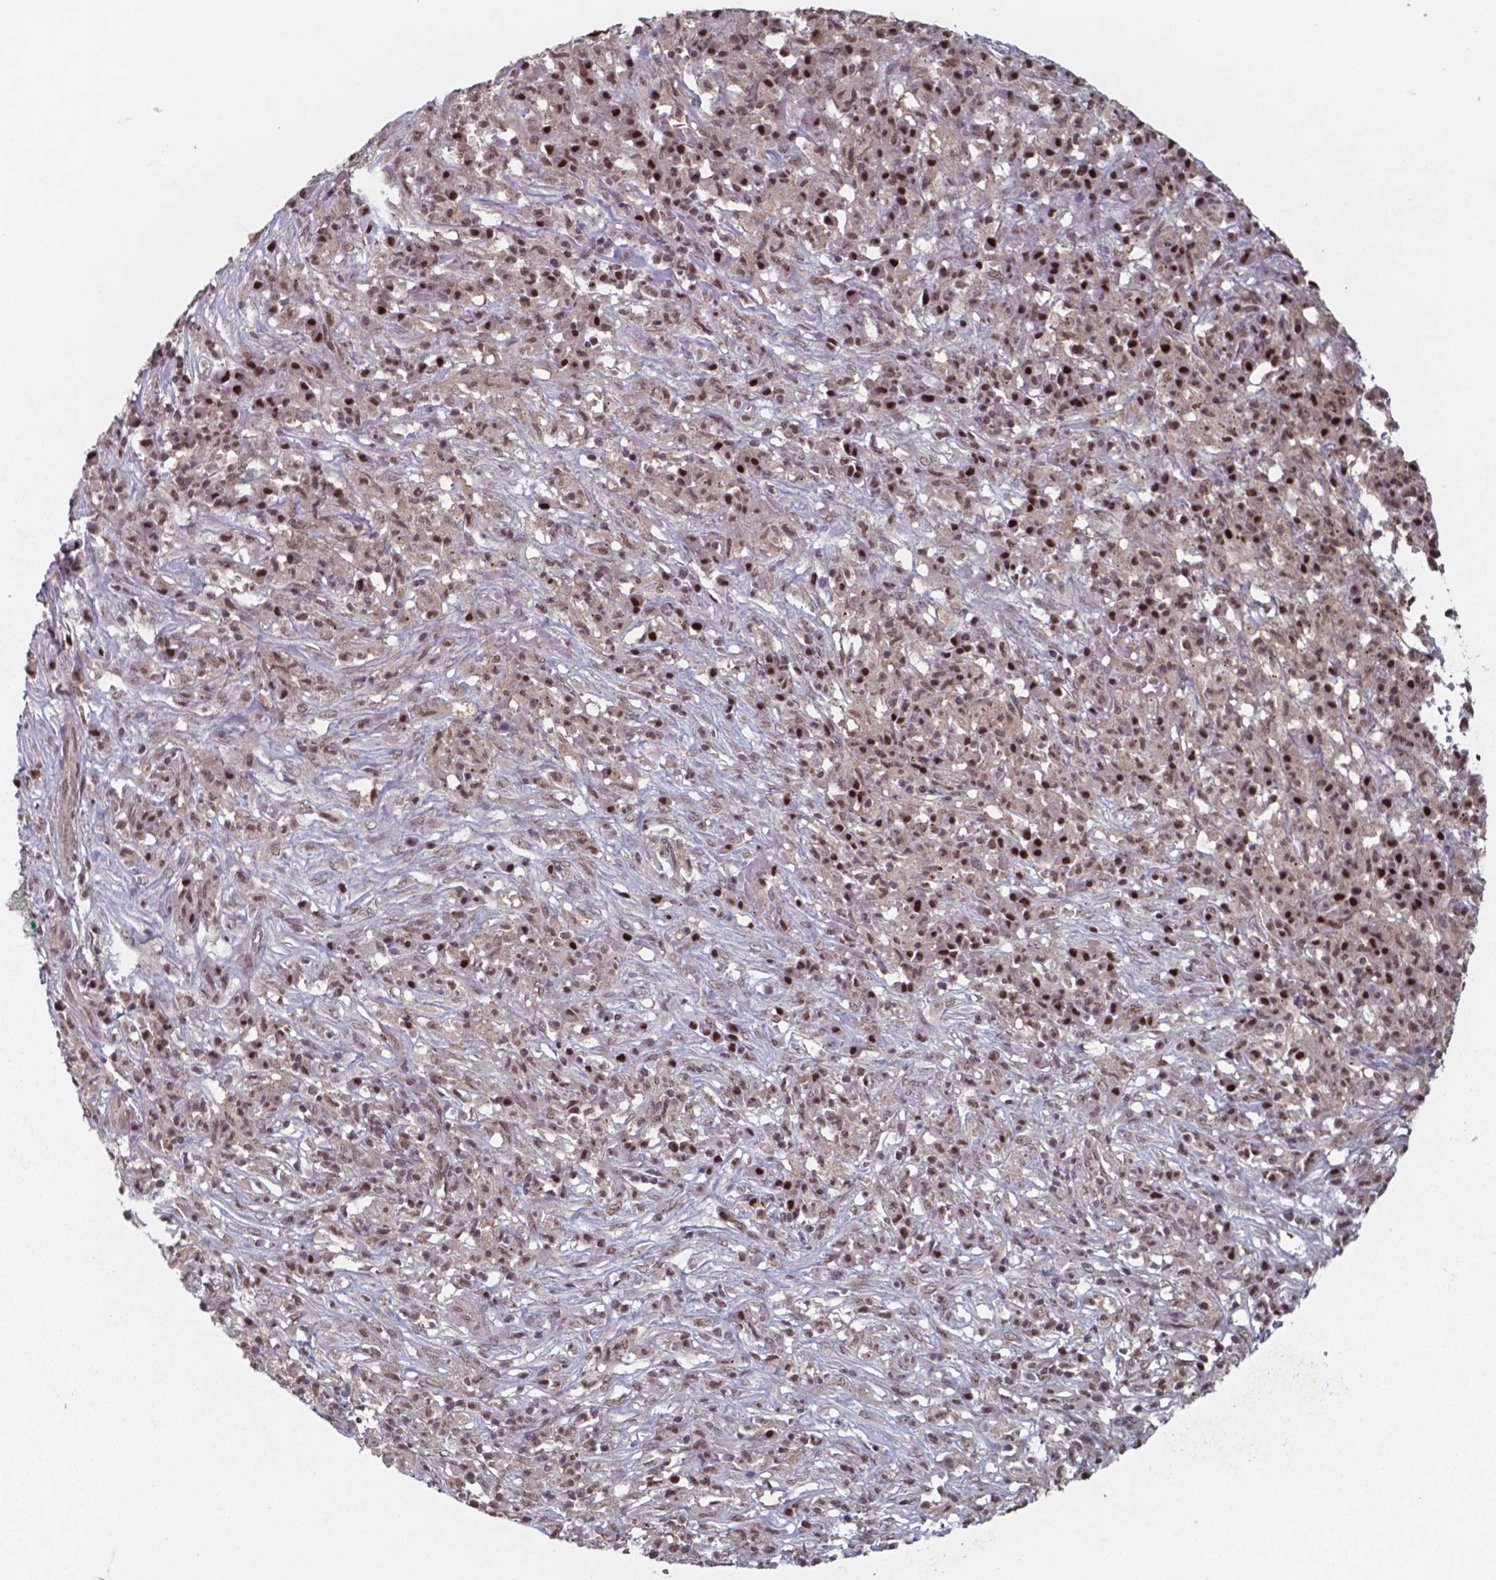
{"staining": {"intensity": "strong", "quantity": ">75%", "location": "nuclear"}, "tissue": "melanoma", "cell_type": "Tumor cells", "image_type": "cancer", "snomed": [{"axis": "morphology", "description": "Malignant melanoma, NOS"}, {"axis": "topography", "description": "Skin"}], "caption": "Brown immunohistochemical staining in human melanoma reveals strong nuclear expression in about >75% of tumor cells.", "gene": "UBA1", "patient": {"sex": "female", "age": 91}}